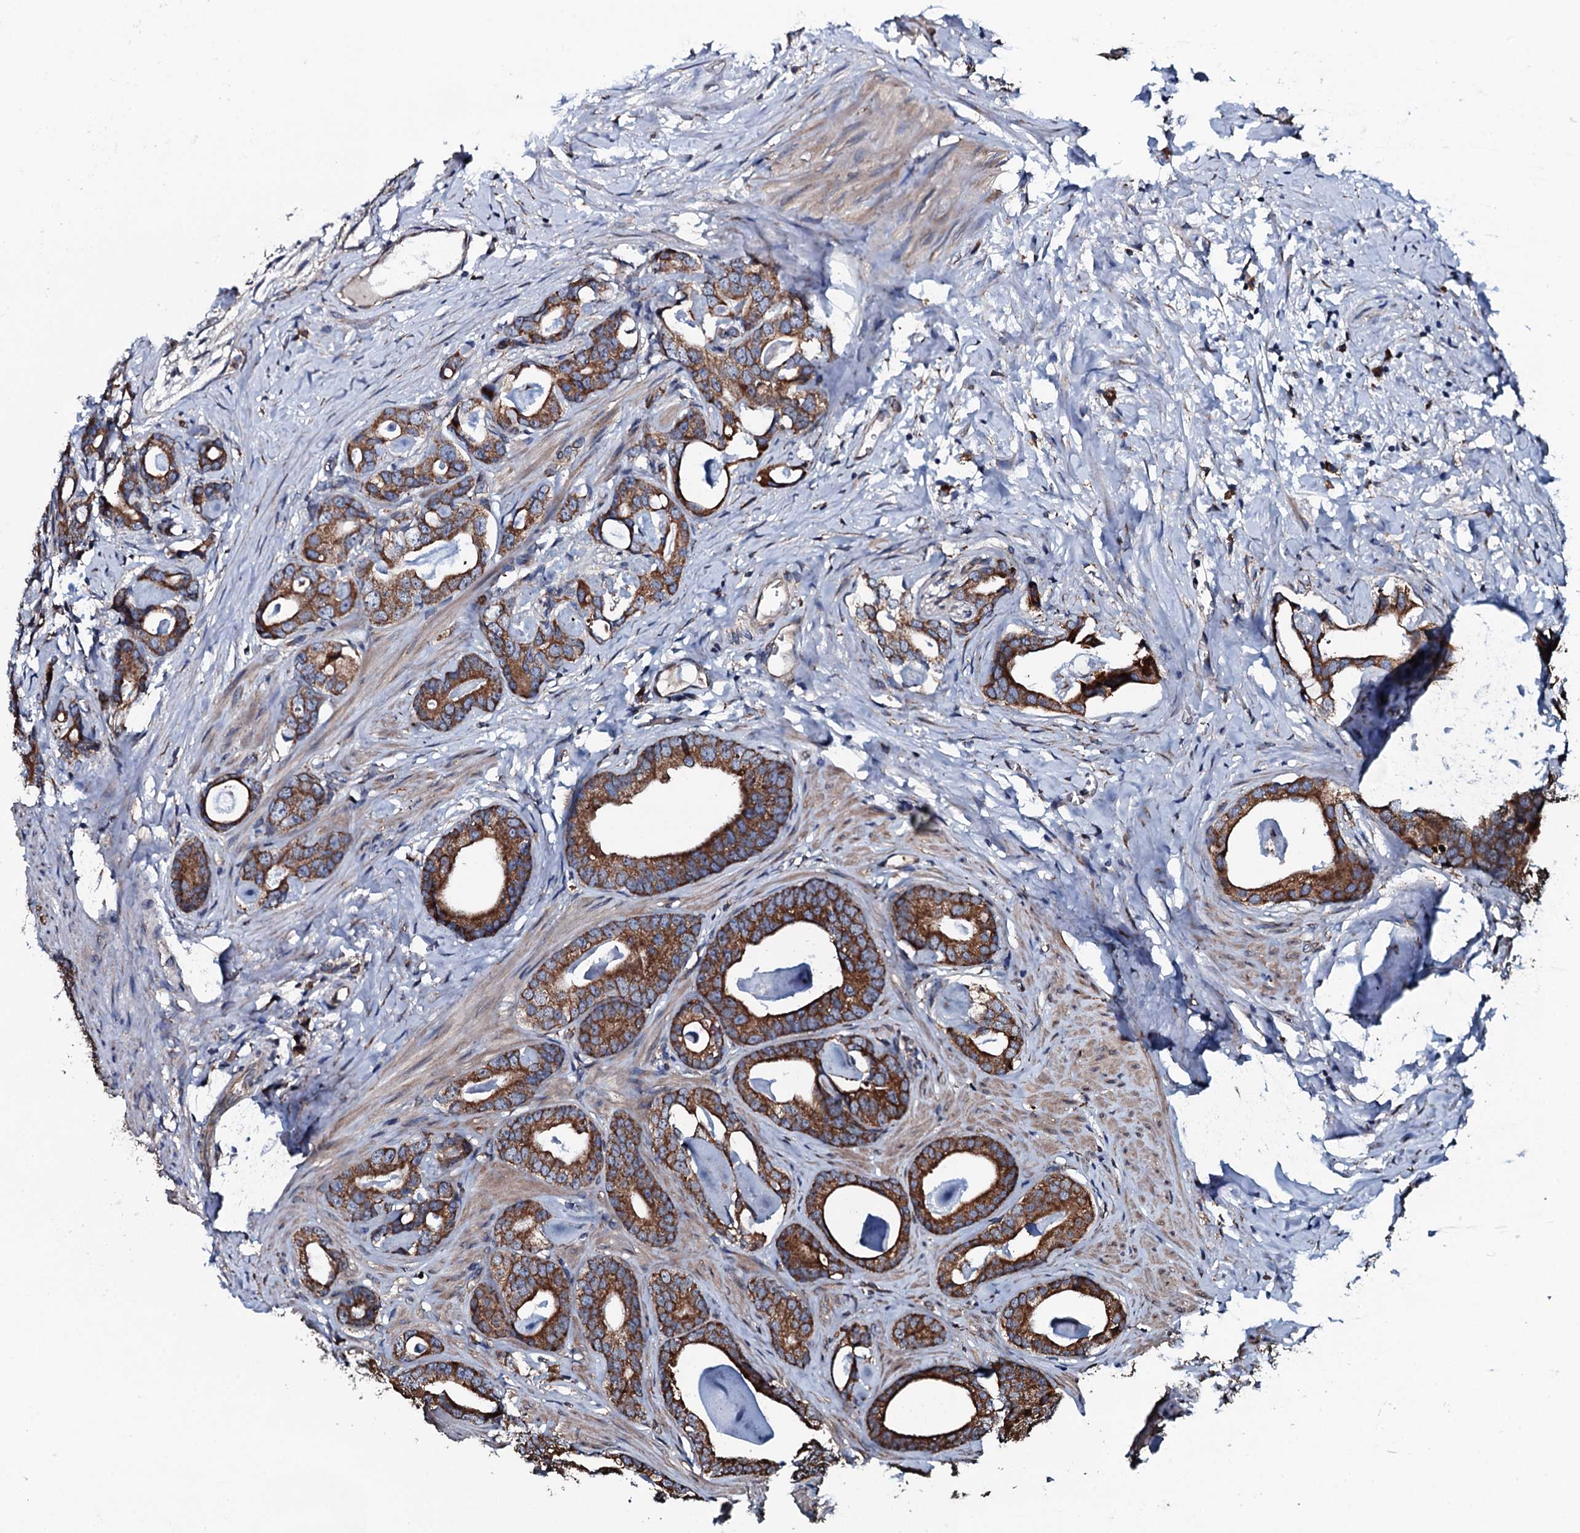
{"staining": {"intensity": "strong", "quantity": ">75%", "location": "cytoplasmic/membranous"}, "tissue": "prostate cancer", "cell_type": "Tumor cells", "image_type": "cancer", "snomed": [{"axis": "morphology", "description": "Adenocarcinoma, Low grade"}, {"axis": "topography", "description": "Prostate"}], "caption": "This is a histology image of immunohistochemistry (IHC) staining of adenocarcinoma (low-grade) (prostate), which shows strong positivity in the cytoplasmic/membranous of tumor cells.", "gene": "RAB12", "patient": {"sex": "male", "age": 63}}